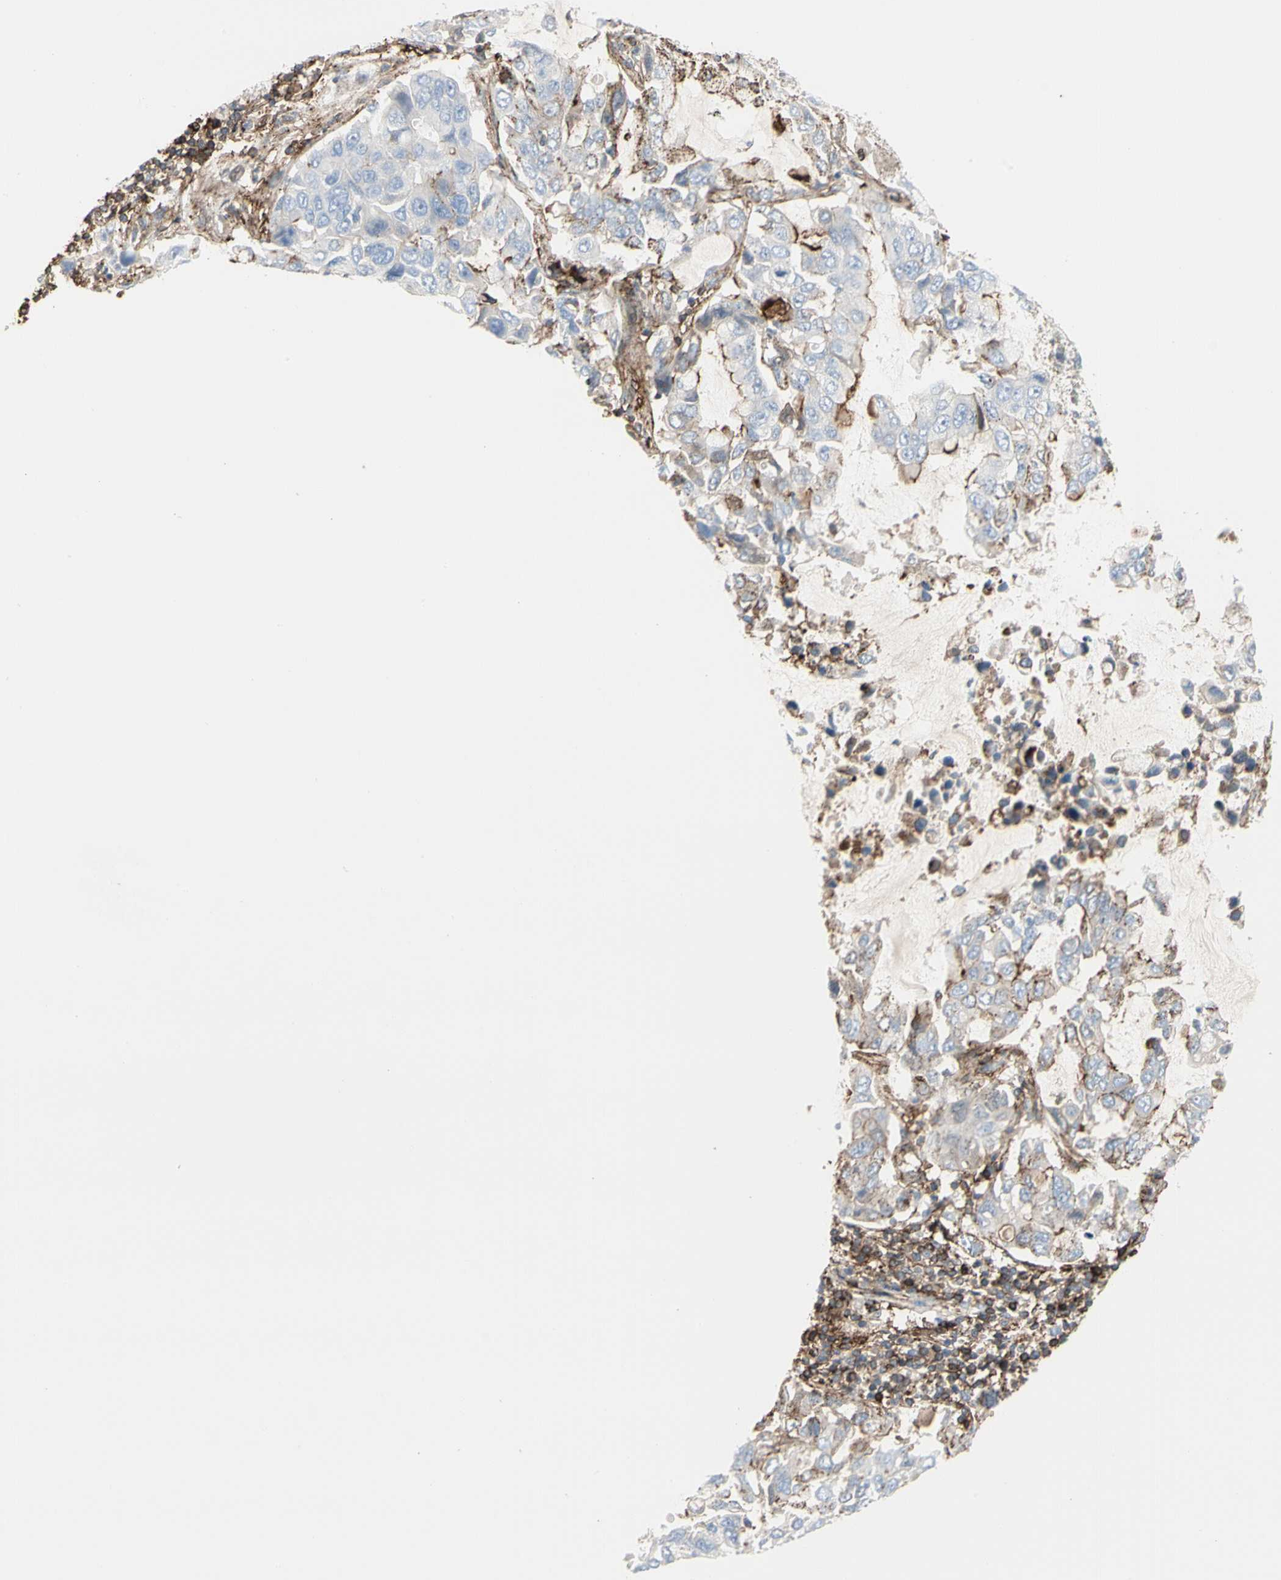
{"staining": {"intensity": "weak", "quantity": "<25%", "location": "cytoplasmic/membranous"}, "tissue": "lung cancer", "cell_type": "Tumor cells", "image_type": "cancer", "snomed": [{"axis": "morphology", "description": "Adenocarcinoma, NOS"}, {"axis": "topography", "description": "Lung"}], "caption": "Immunohistochemistry (IHC) photomicrograph of neoplastic tissue: human lung cancer (adenocarcinoma) stained with DAB (3,3'-diaminobenzidine) reveals no significant protein positivity in tumor cells.", "gene": "CLEC2B", "patient": {"sex": "male", "age": 64}}